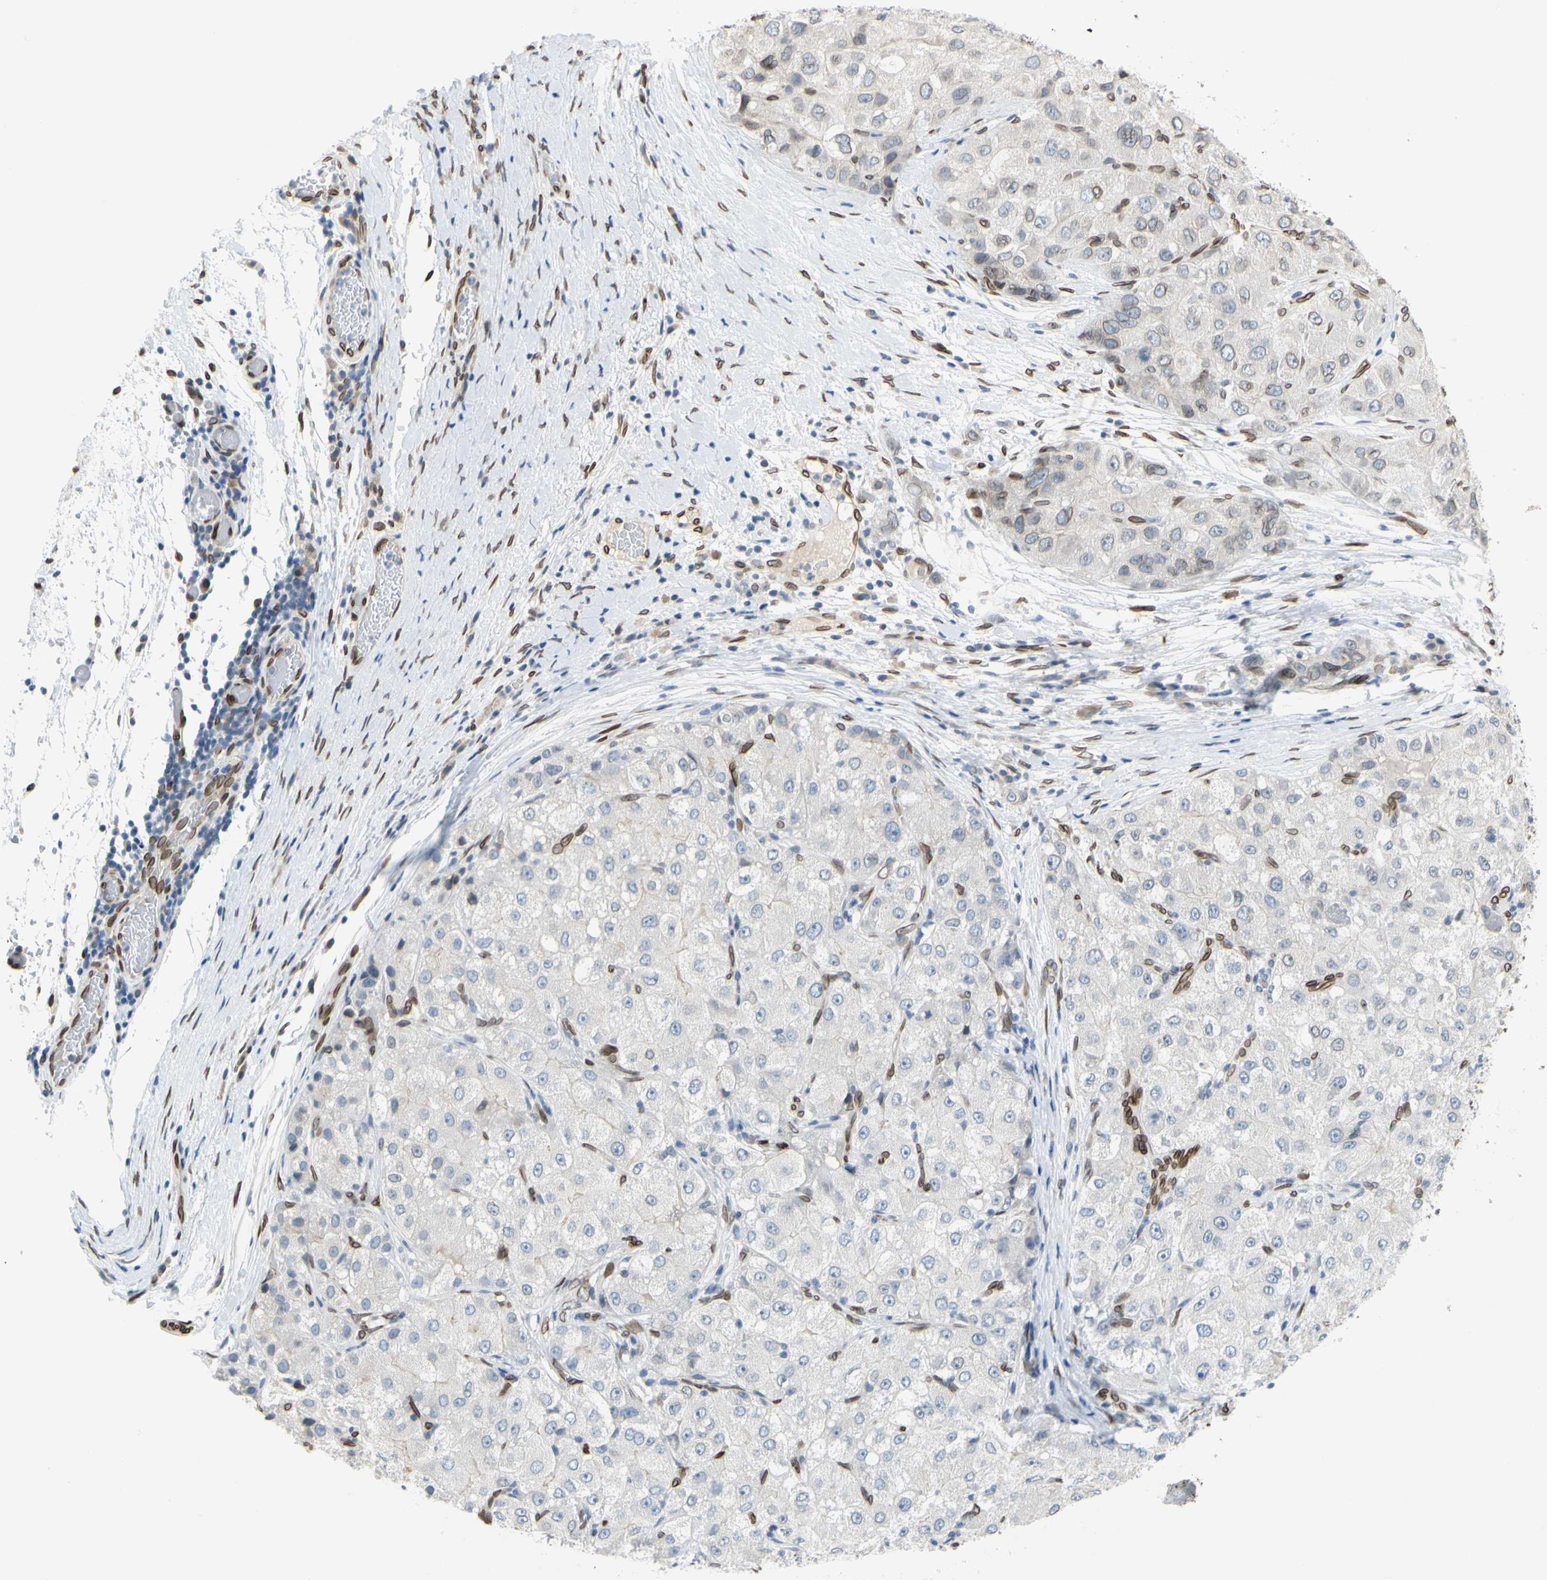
{"staining": {"intensity": "moderate", "quantity": "<25%", "location": "cytoplasmic/membranous,nuclear"}, "tissue": "liver cancer", "cell_type": "Tumor cells", "image_type": "cancer", "snomed": [{"axis": "morphology", "description": "Carcinoma, Hepatocellular, NOS"}, {"axis": "topography", "description": "Liver"}], "caption": "A low amount of moderate cytoplasmic/membranous and nuclear expression is seen in approximately <25% of tumor cells in liver cancer tissue.", "gene": "SUN1", "patient": {"sex": "male", "age": 80}}